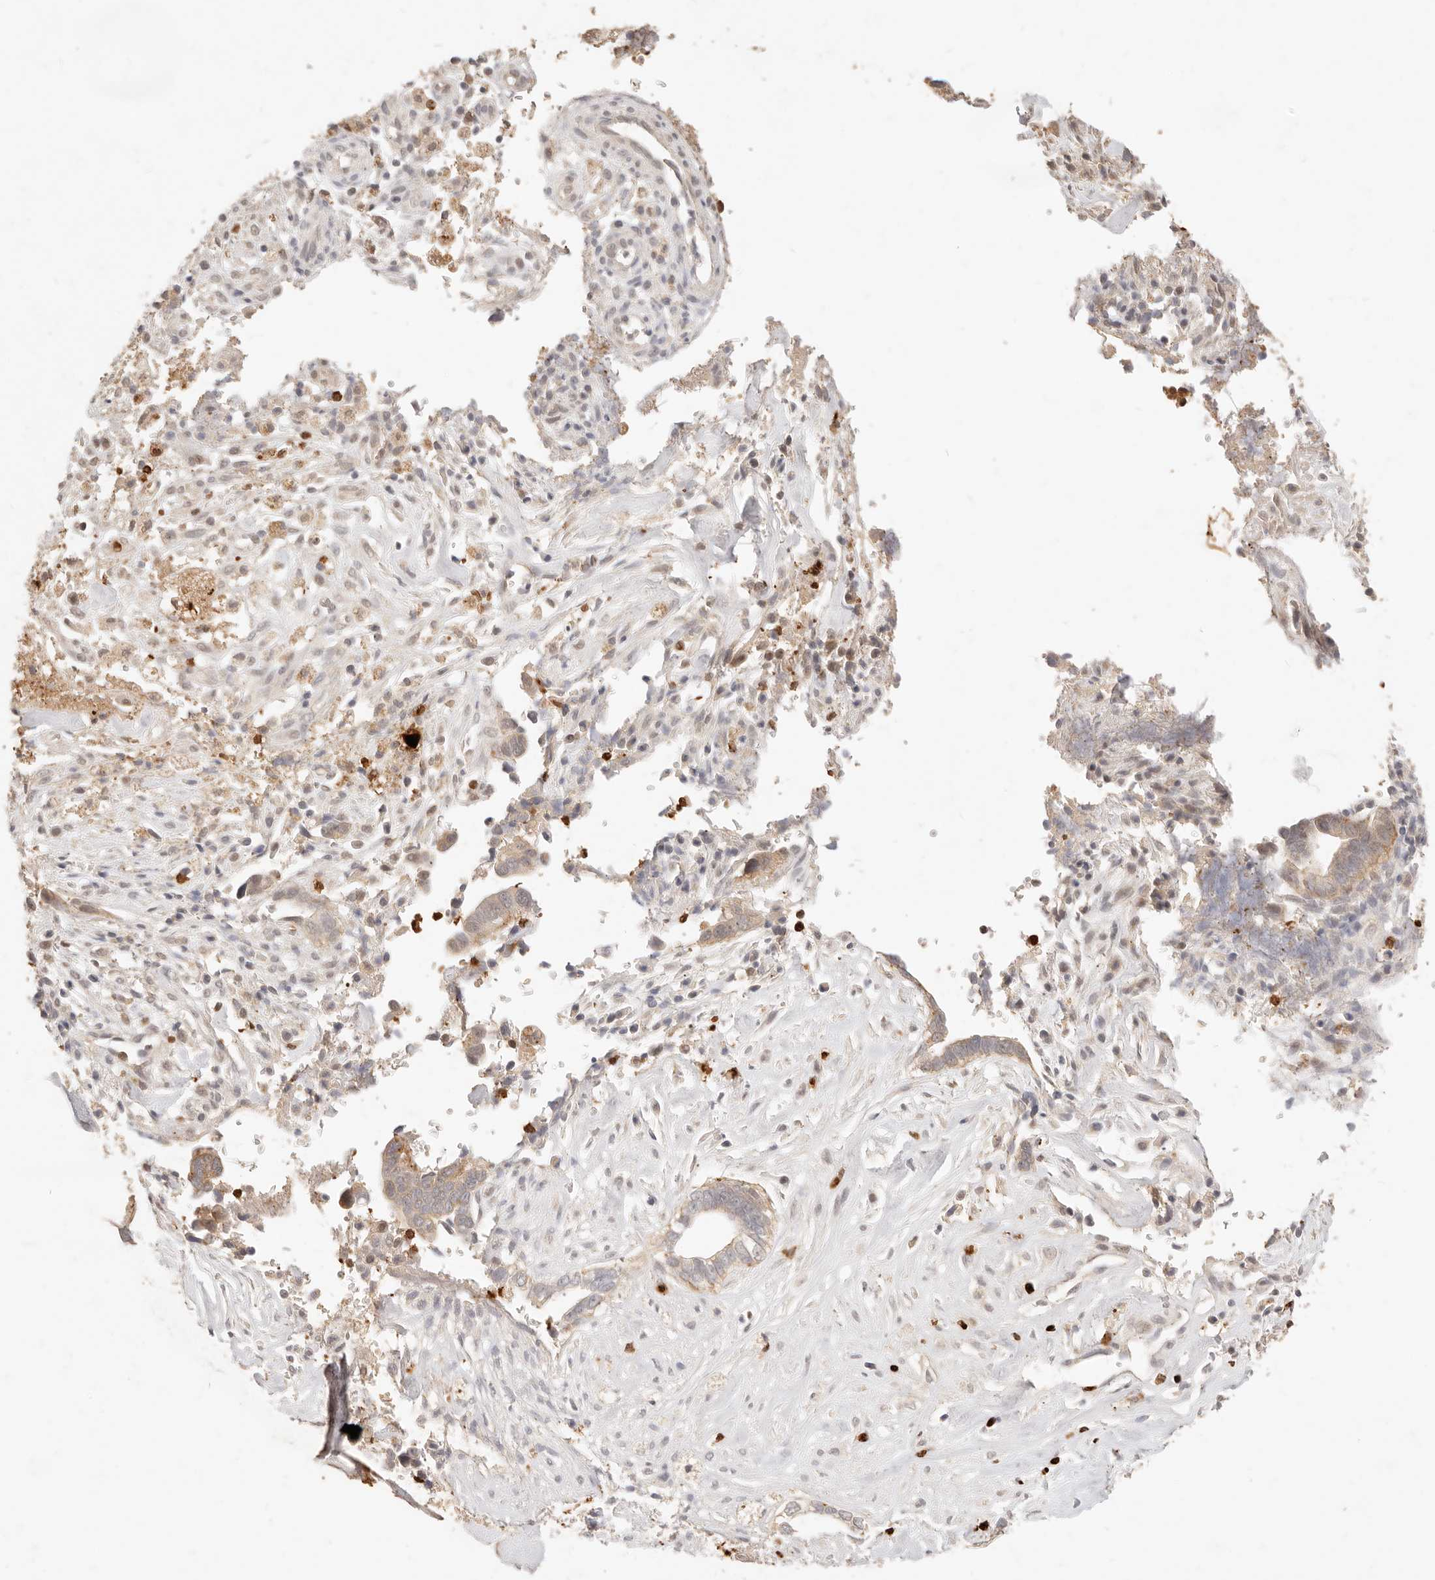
{"staining": {"intensity": "weak", "quantity": "25%-75%", "location": "cytoplasmic/membranous"}, "tissue": "liver cancer", "cell_type": "Tumor cells", "image_type": "cancer", "snomed": [{"axis": "morphology", "description": "Cholangiocarcinoma"}, {"axis": "topography", "description": "Liver"}], "caption": "Liver cancer stained with immunohistochemistry demonstrates weak cytoplasmic/membranous expression in approximately 25%-75% of tumor cells. The staining was performed using DAB, with brown indicating positive protein expression. Nuclei are stained blue with hematoxylin.", "gene": "TMTC2", "patient": {"sex": "female", "age": 79}}